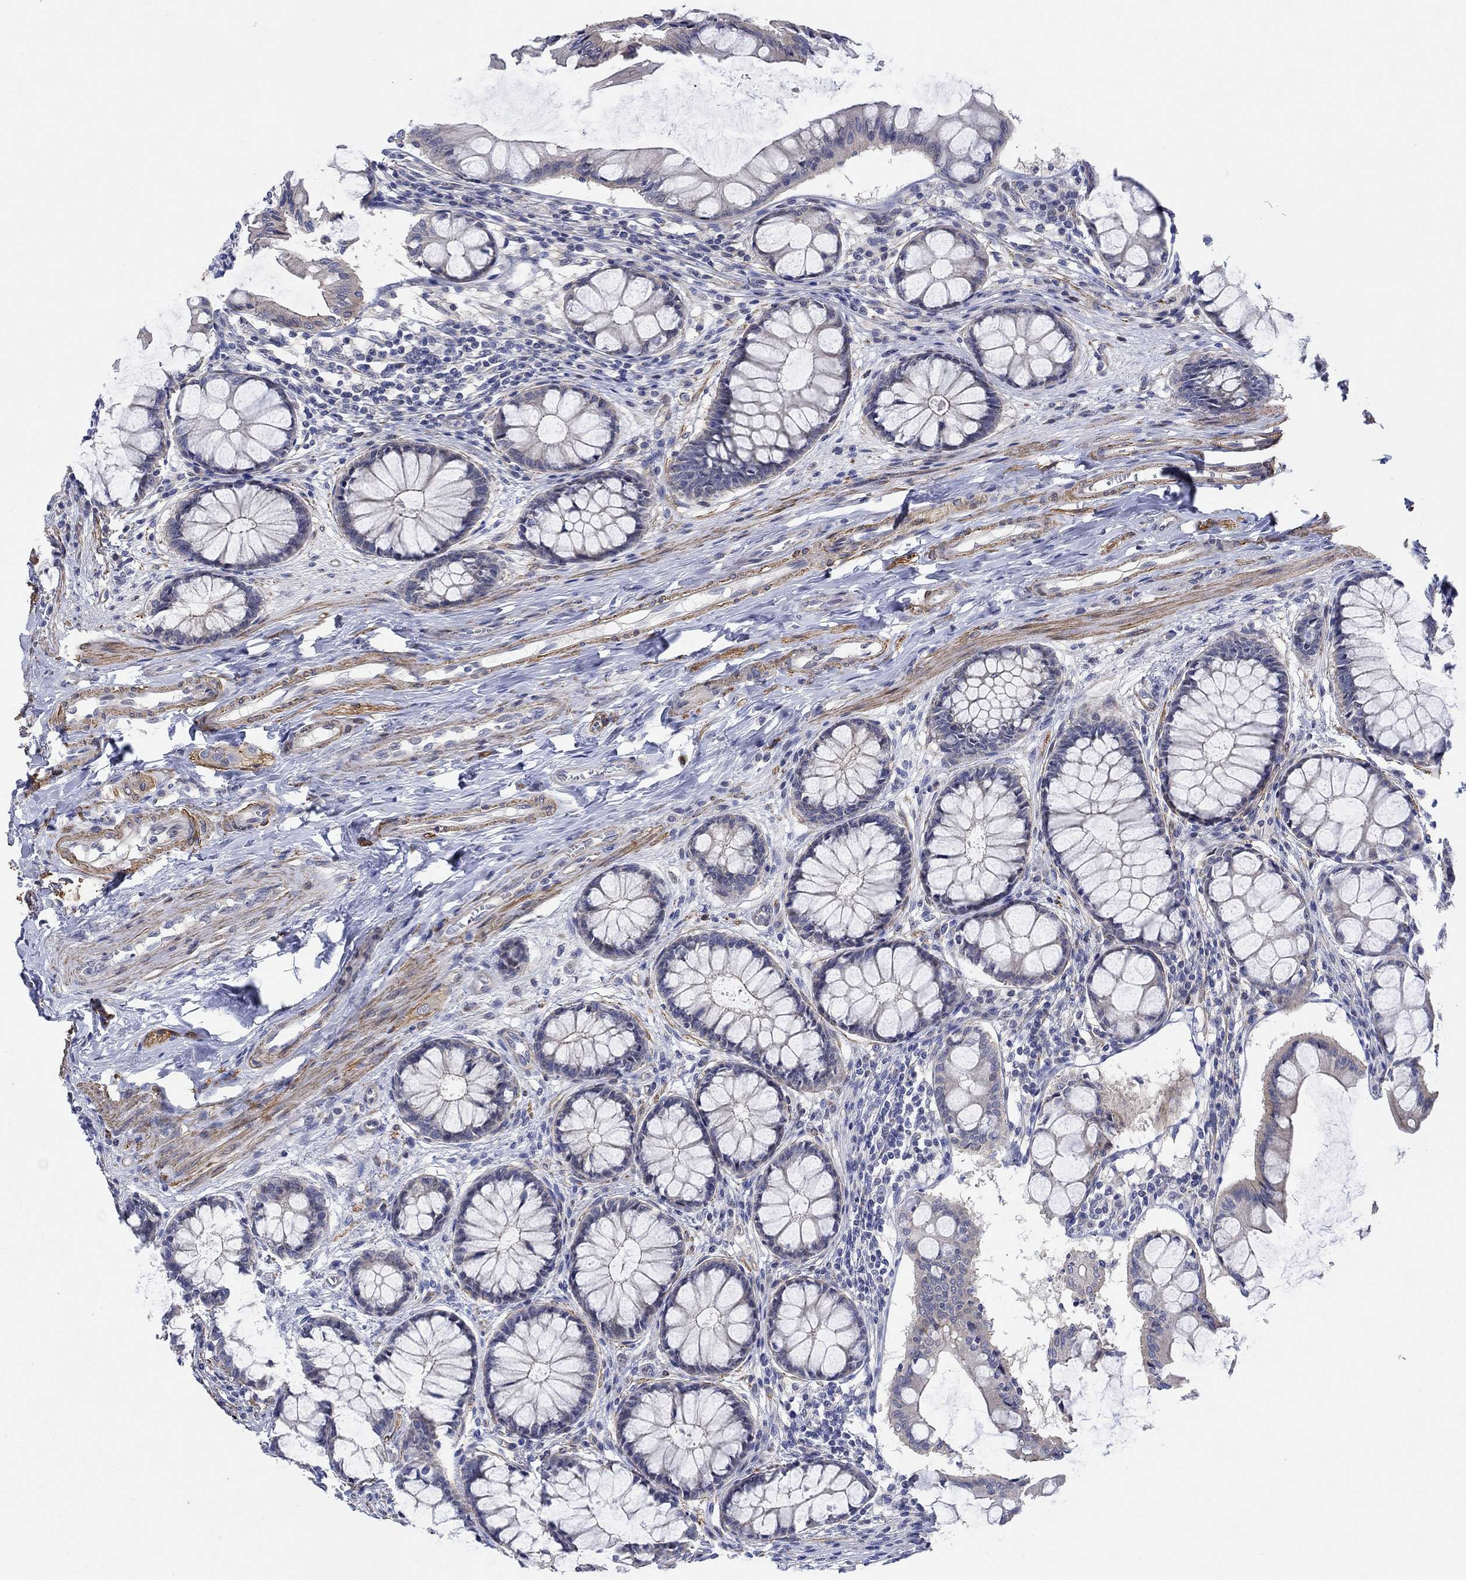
{"staining": {"intensity": "weak", "quantity": "25%-75%", "location": "cytoplasmic/membranous"}, "tissue": "colon", "cell_type": "Endothelial cells", "image_type": "normal", "snomed": [{"axis": "morphology", "description": "Normal tissue, NOS"}, {"axis": "topography", "description": "Colon"}], "caption": "Protein staining displays weak cytoplasmic/membranous expression in about 25%-75% of endothelial cells in normal colon. (Brightfield microscopy of DAB IHC at high magnification).", "gene": "SCN7A", "patient": {"sex": "female", "age": 65}}